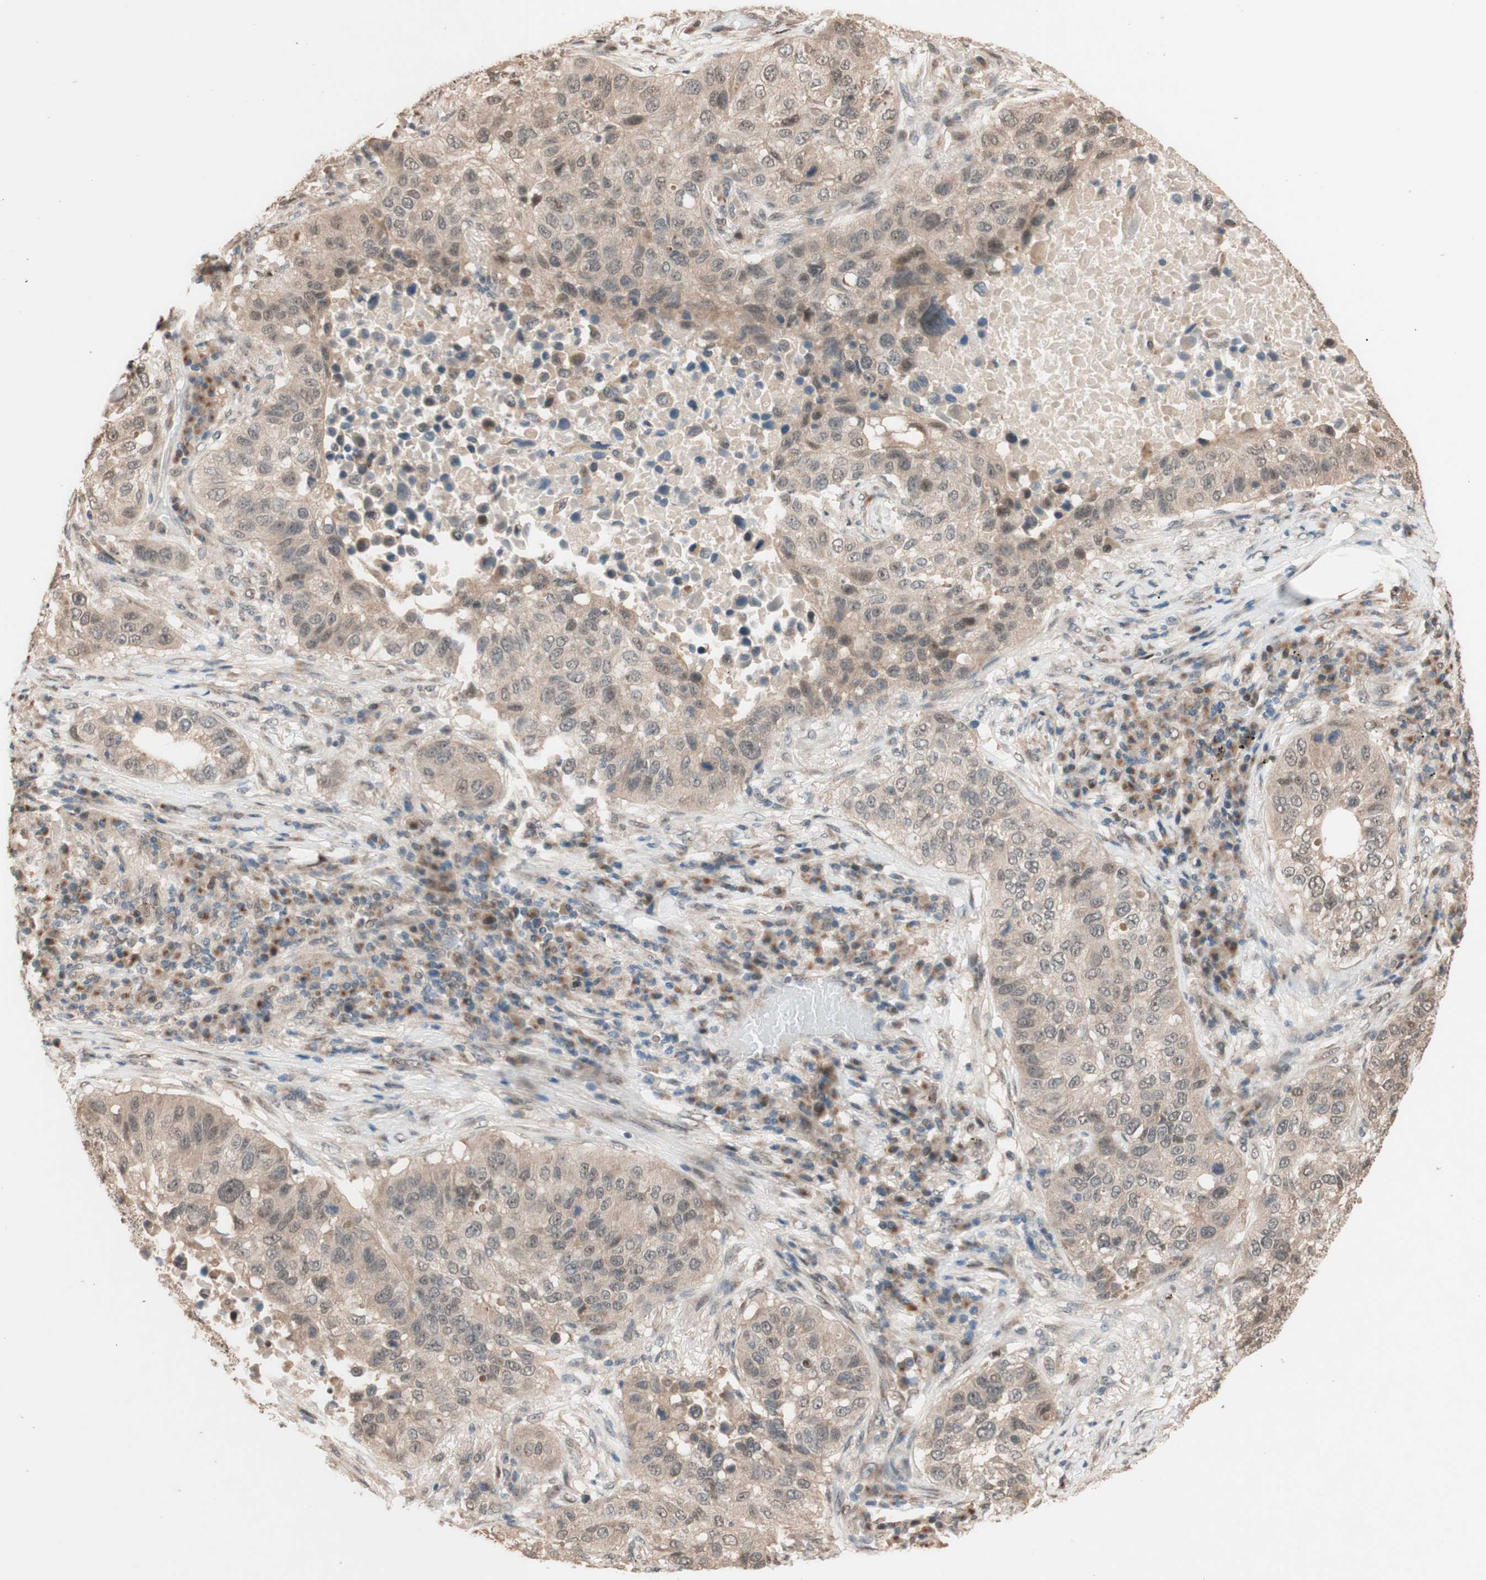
{"staining": {"intensity": "weak", "quantity": "<25%", "location": "cytoplasmic/membranous"}, "tissue": "lung cancer", "cell_type": "Tumor cells", "image_type": "cancer", "snomed": [{"axis": "morphology", "description": "Squamous cell carcinoma, NOS"}, {"axis": "topography", "description": "Lung"}], "caption": "This is an immunohistochemistry (IHC) photomicrograph of squamous cell carcinoma (lung). There is no positivity in tumor cells.", "gene": "CCNC", "patient": {"sex": "male", "age": 57}}